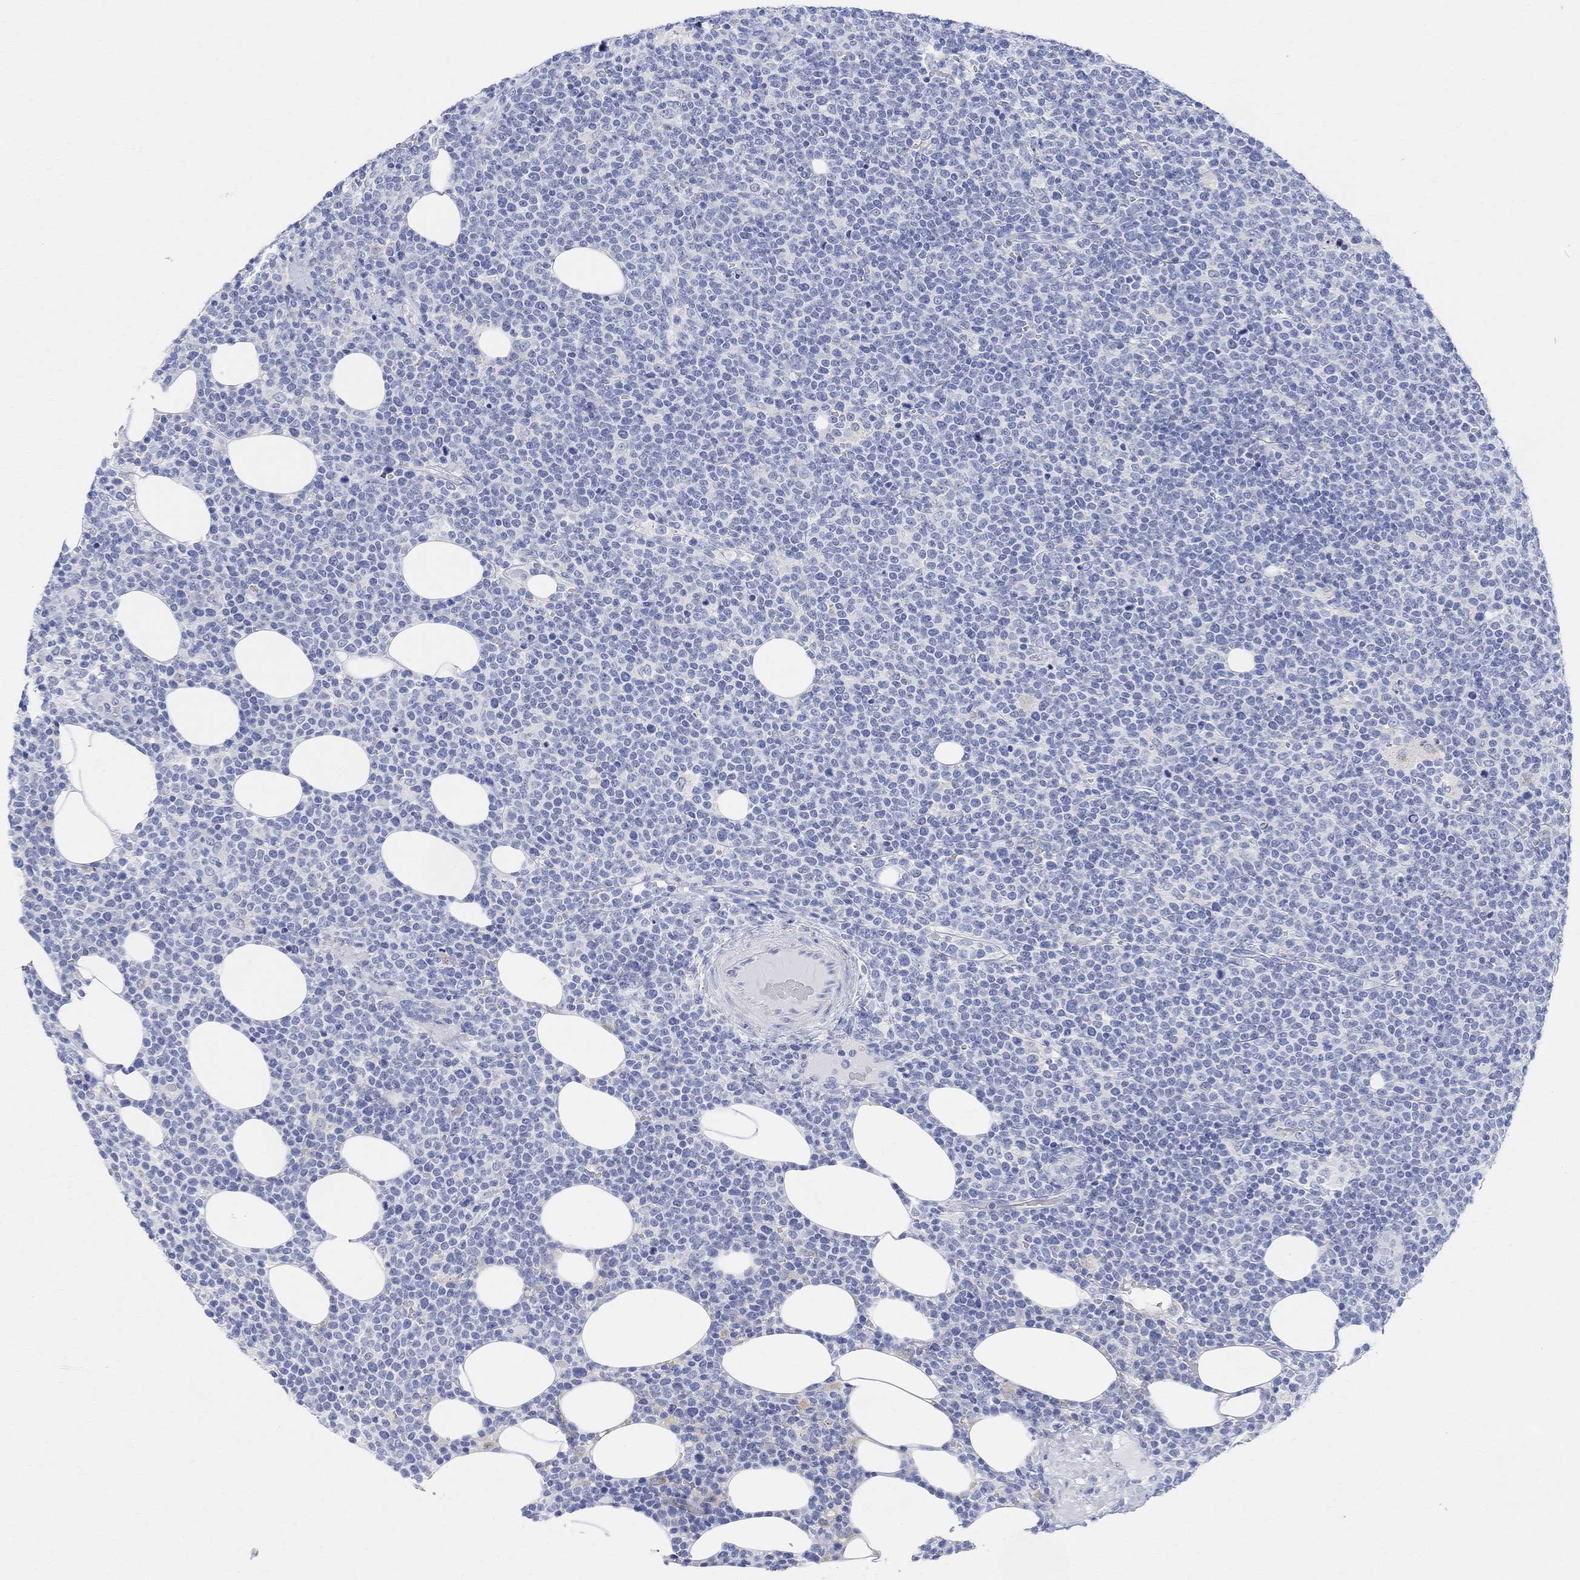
{"staining": {"intensity": "negative", "quantity": "none", "location": "none"}, "tissue": "lymphoma", "cell_type": "Tumor cells", "image_type": "cancer", "snomed": [{"axis": "morphology", "description": "Malignant lymphoma, non-Hodgkin's type, High grade"}, {"axis": "topography", "description": "Lymph node"}], "caption": "Immunohistochemistry (IHC) of lymphoma shows no expression in tumor cells. Nuclei are stained in blue.", "gene": "RETNLB", "patient": {"sex": "male", "age": 61}}